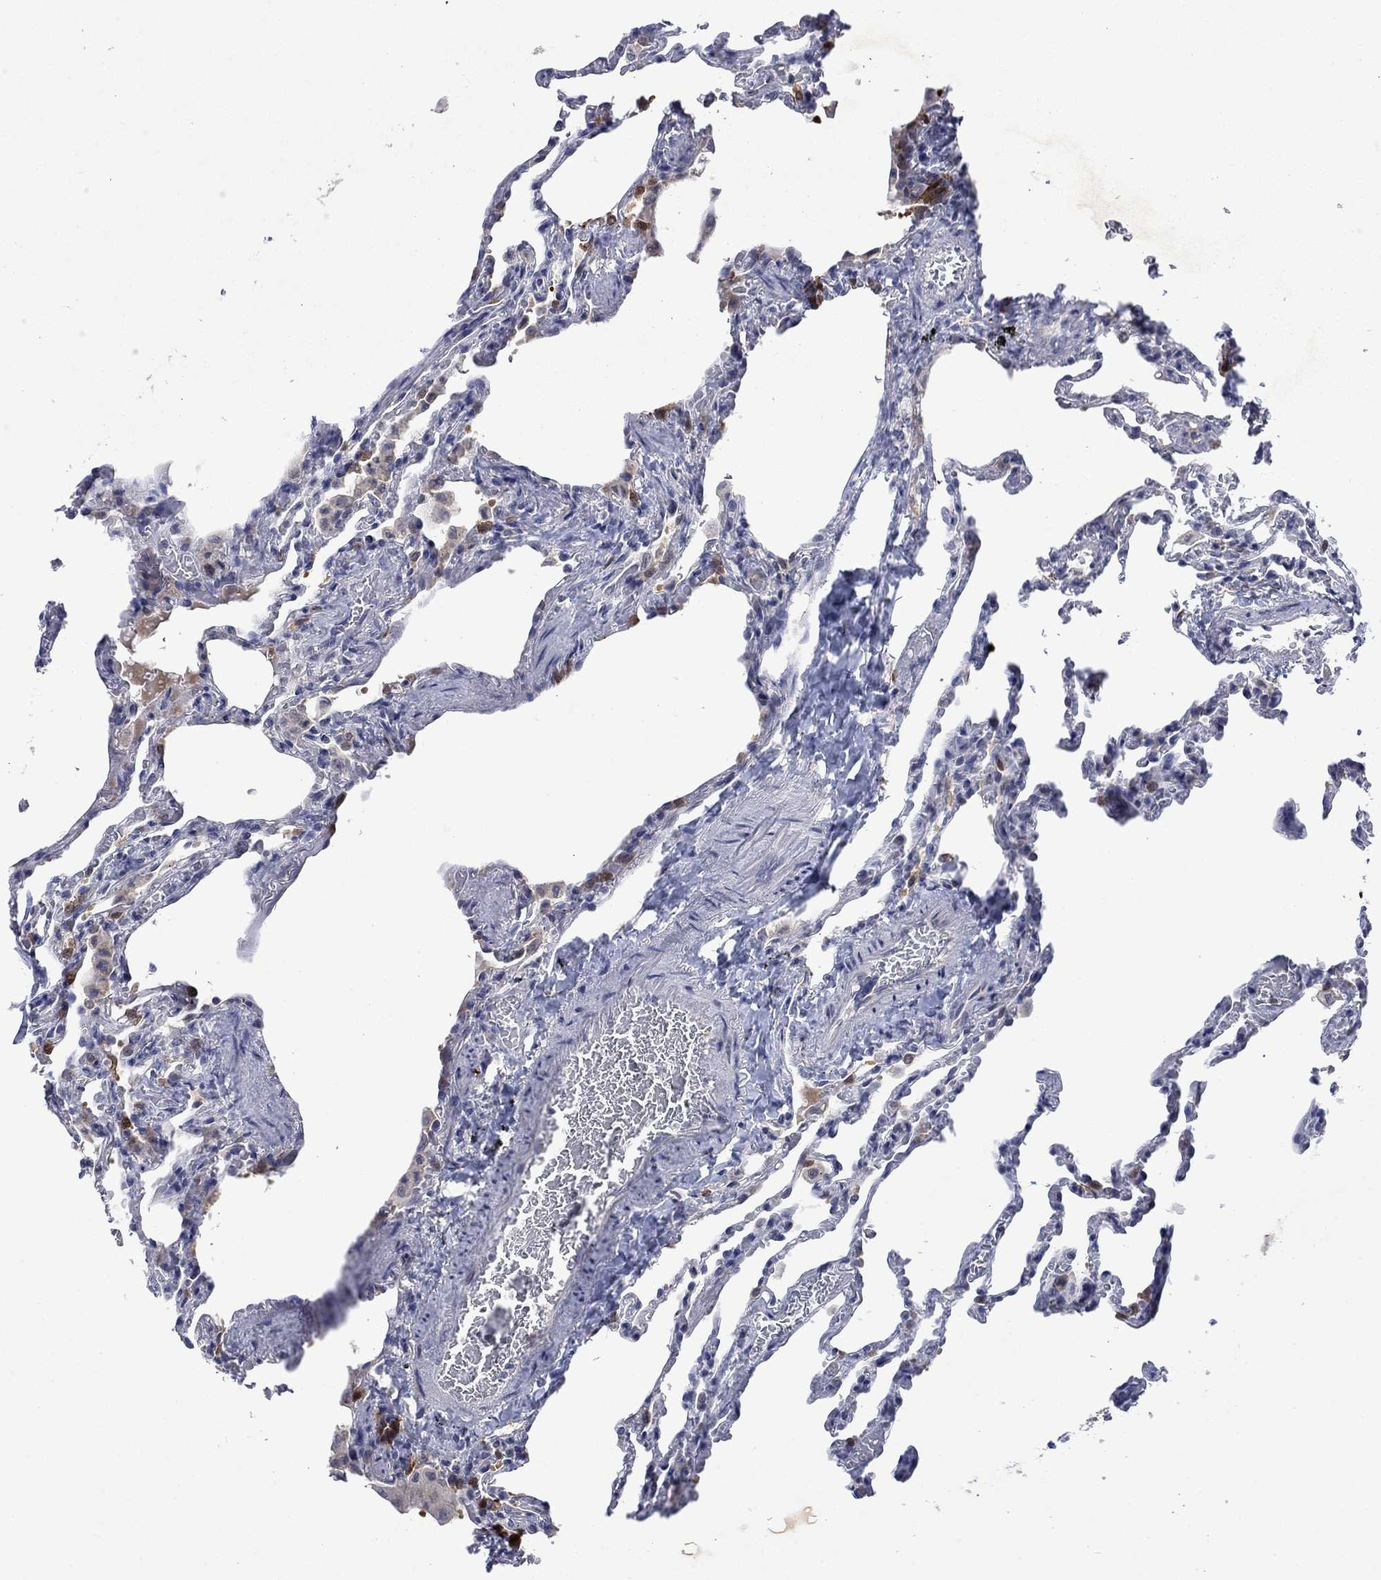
{"staining": {"intensity": "negative", "quantity": "none", "location": "none"}, "tissue": "lung", "cell_type": "Alveolar cells", "image_type": "normal", "snomed": [{"axis": "morphology", "description": "Normal tissue, NOS"}, {"axis": "topography", "description": "Lung"}], "caption": "IHC of unremarkable lung shows no positivity in alveolar cells.", "gene": "AGL", "patient": {"sex": "female", "age": 43}}